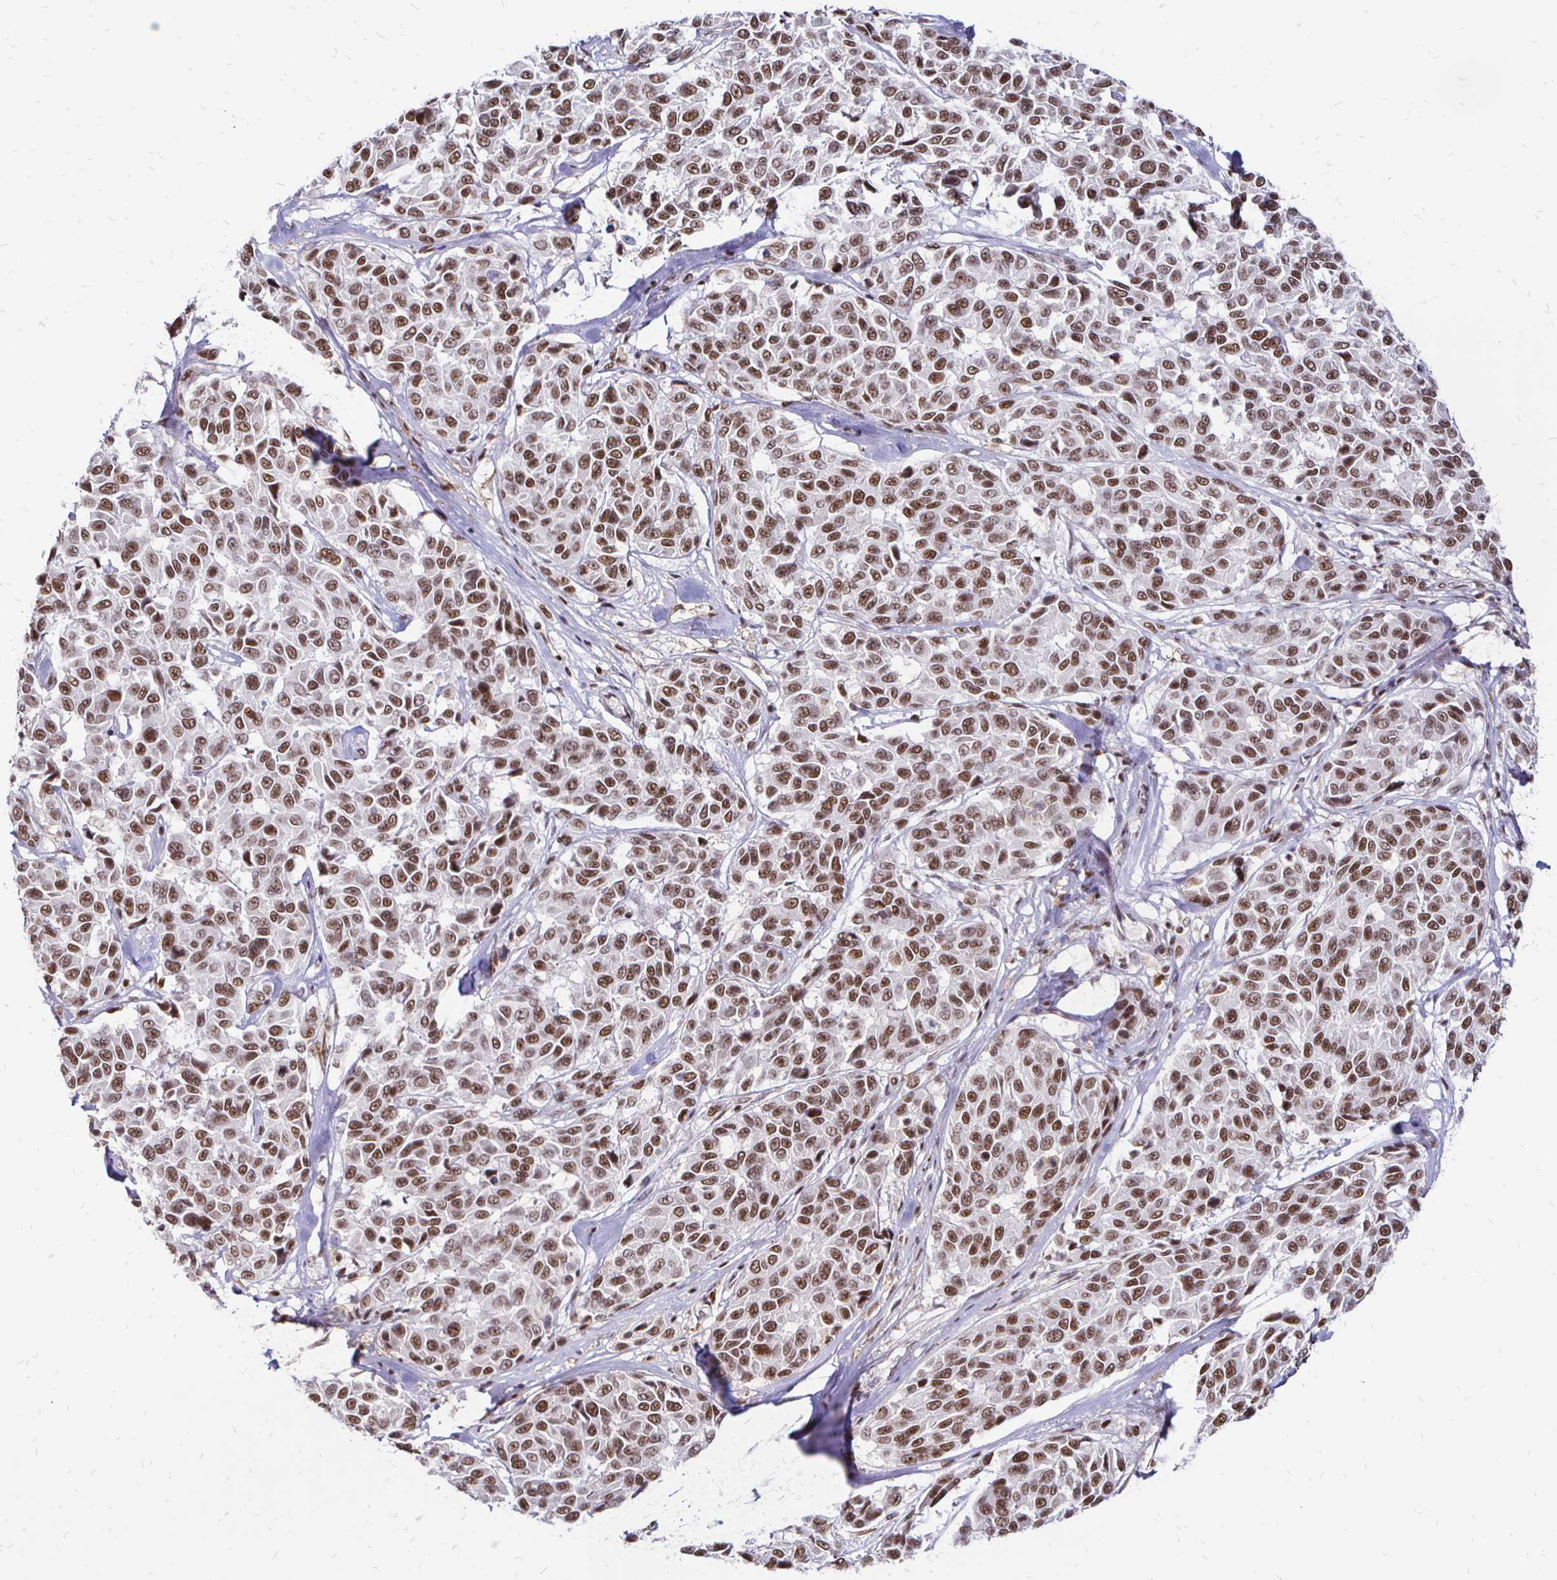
{"staining": {"intensity": "moderate", "quantity": ">75%", "location": "nuclear"}, "tissue": "melanoma", "cell_type": "Tumor cells", "image_type": "cancer", "snomed": [{"axis": "morphology", "description": "Malignant melanoma, NOS"}, {"axis": "topography", "description": "Skin"}], "caption": "This micrograph exhibits immunohistochemistry (IHC) staining of human melanoma, with medium moderate nuclear positivity in about >75% of tumor cells.", "gene": "SIN3A", "patient": {"sex": "female", "age": 66}}